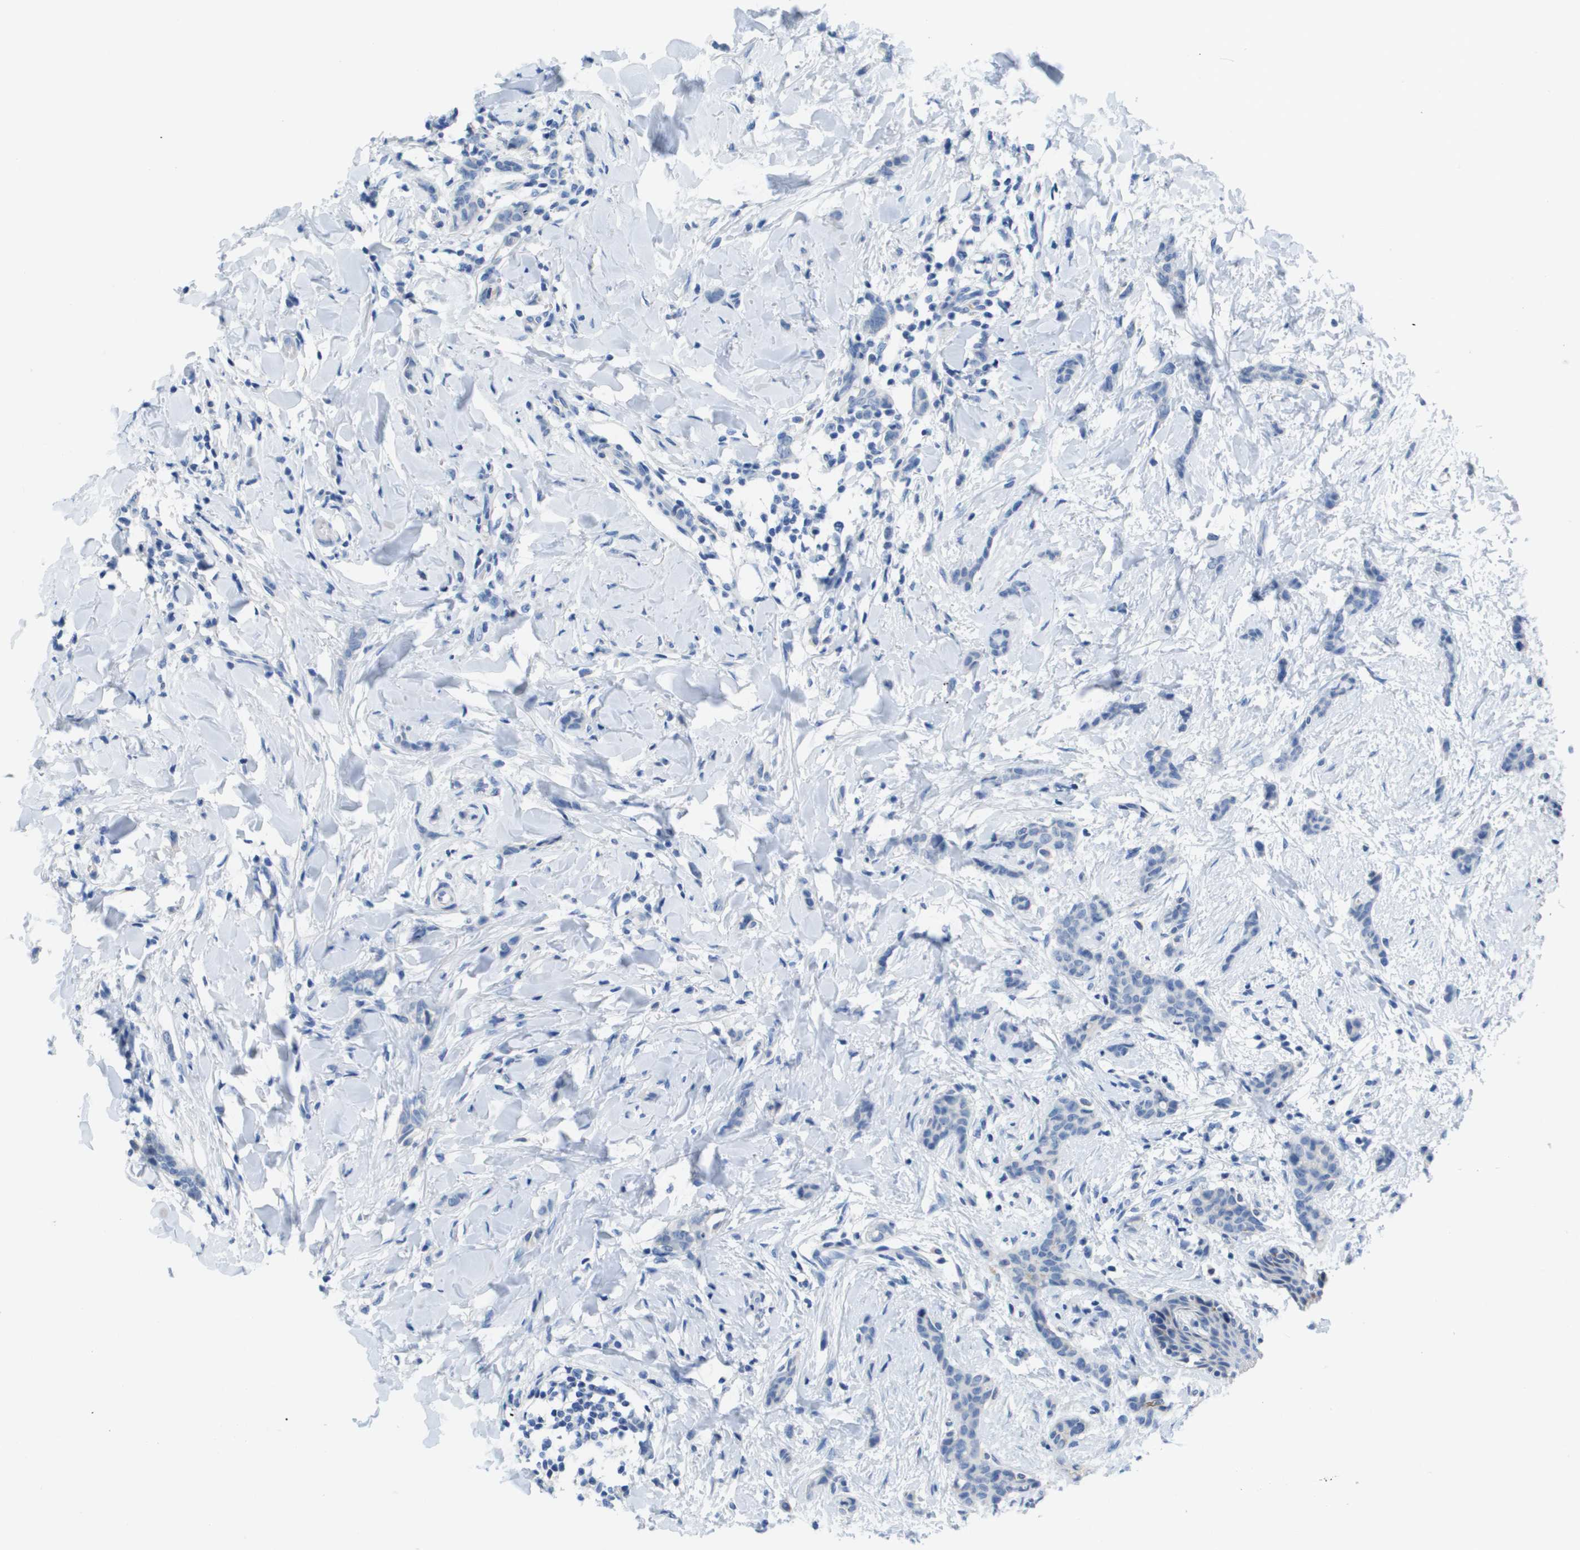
{"staining": {"intensity": "negative", "quantity": "none", "location": "none"}, "tissue": "breast cancer", "cell_type": "Tumor cells", "image_type": "cancer", "snomed": [{"axis": "morphology", "description": "Lobular carcinoma"}, {"axis": "topography", "description": "Skin"}, {"axis": "topography", "description": "Breast"}], "caption": "High magnification brightfield microscopy of breast cancer stained with DAB (brown) and counterstained with hematoxylin (blue): tumor cells show no significant expression.", "gene": "NCS1", "patient": {"sex": "female", "age": 46}}